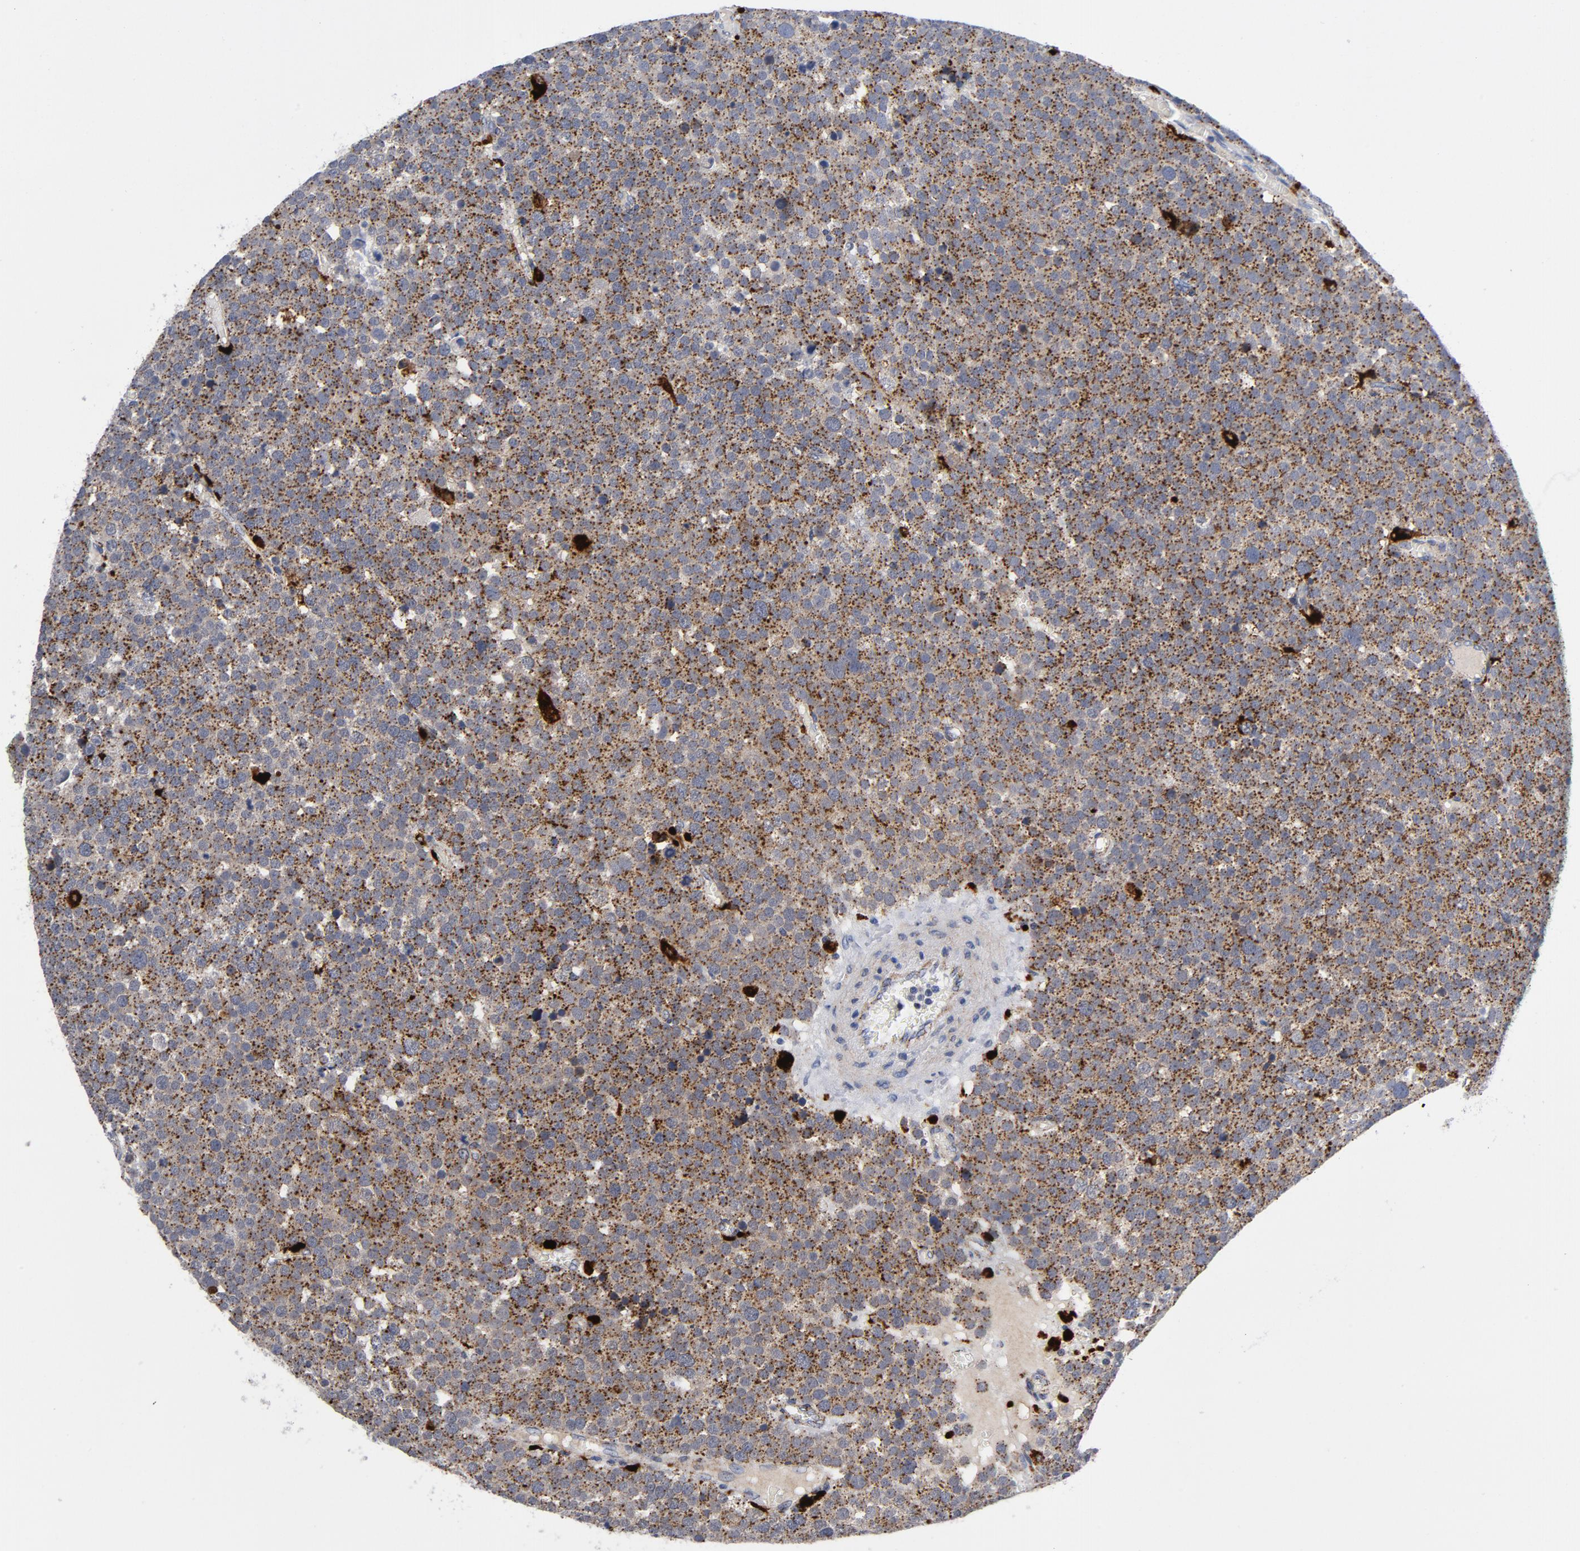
{"staining": {"intensity": "moderate", "quantity": ">75%", "location": "cytoplasmic/membranous"}, "tissue": "testis cancer", "cell_type": "Tumor cells", "image_type": "cancer", "snomed": [{"axis": "morphology", "description": "Seminoma, NOS"}, {"axis": "topography", "description": "Testis"}], "caption": "Testis seminoma stained for a protein exhibits moderate cytoplasmic/membranous positivity in tumor cells.", "gene": "AKT2", "patient": {"sex": "male", "age": 71}}